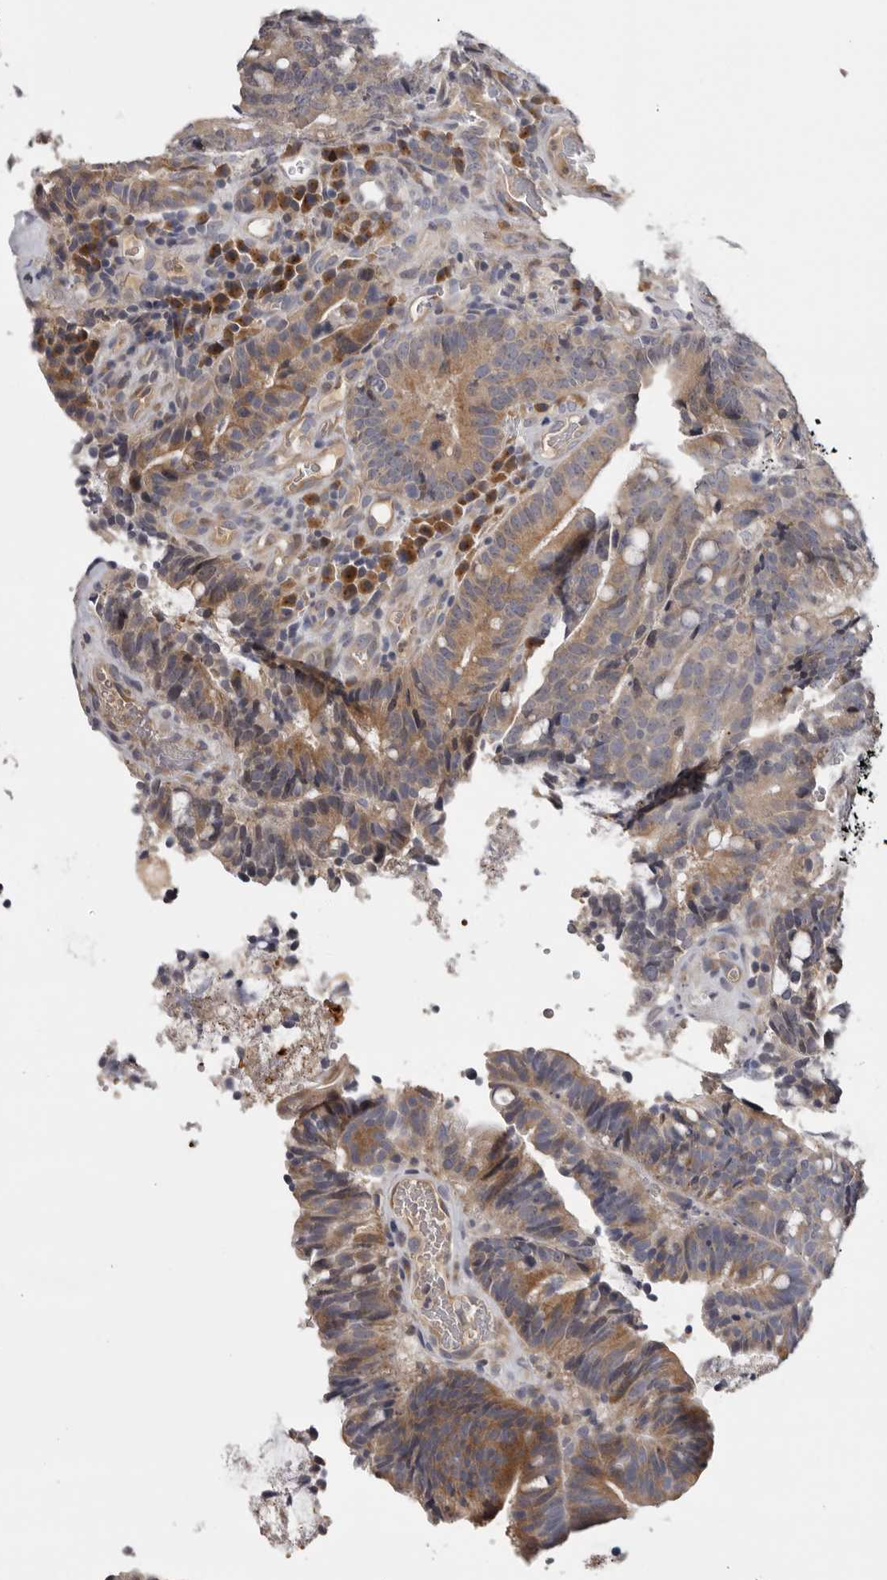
{"staining": {"intensity": "moderate", "quantity": ">75%", "location": "cytoplasmic/membranous,nuclear"}, "tissue": "colorectal cancer", "cell_type": "Tumor cells", "image_type": "cancer", "snomed": [{"axis": "morphology", "description": "Adenocarcinoma, NOS"}, {"axis": "topography", "description": "Colon"}], "caption": "Immunohistochemistry (IHC) of human colorectal adenocarcinoma reveals medium levels of moderate cytoplasmic/membranous and nuclear staining in about >75% of tumor cells.", "gene": "KIF2B", "patient": {"sex": "female", "age": 66}}